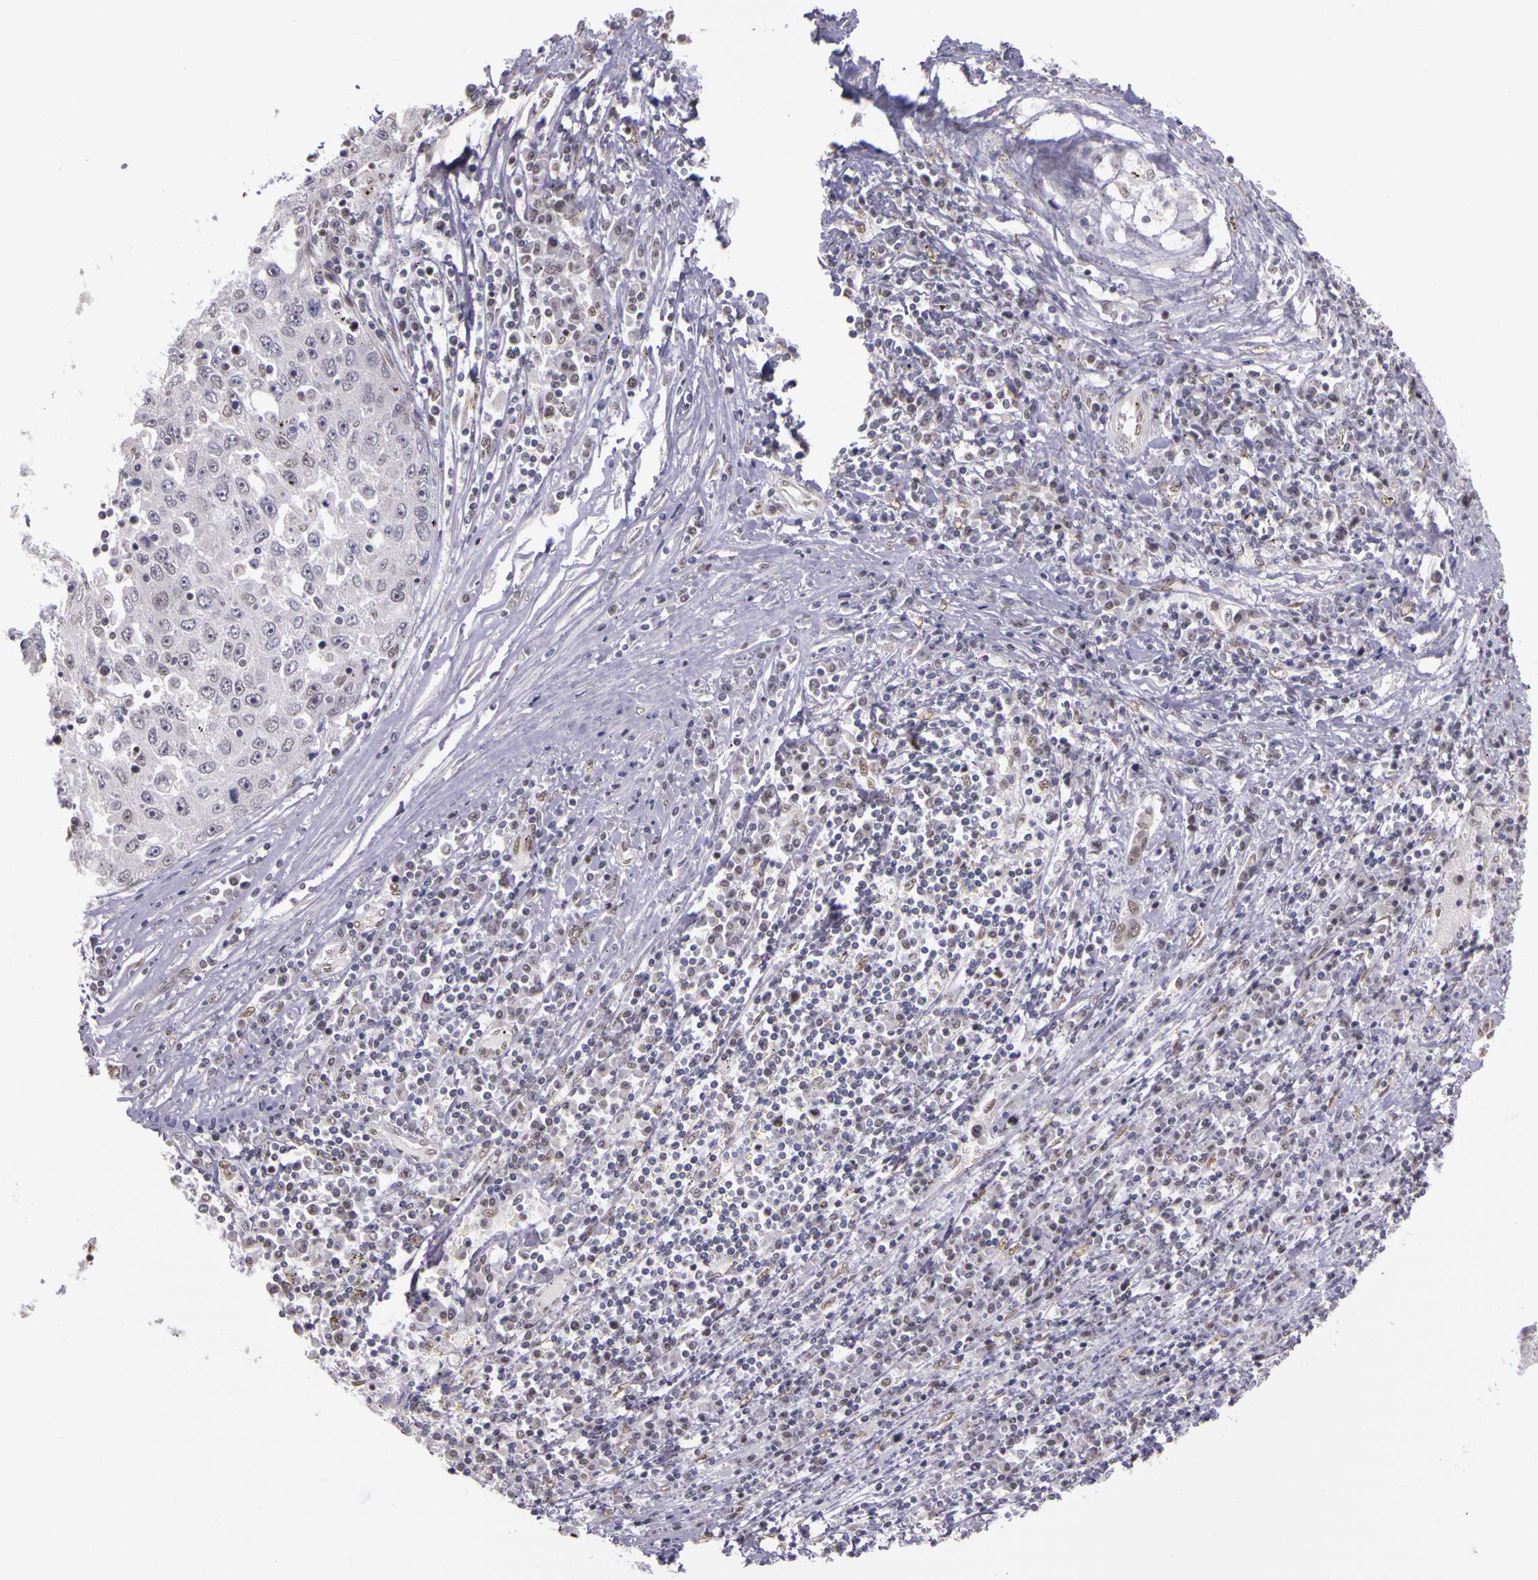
{"staining": {"intensity": "weak", "quantity": "<25%", "location": "nuclear"}, "tissue": "liver cancer", "cell_type": "Tumor cells", "image_type": "cancer", "snomed": [{"axis": "morphology", "description": "Carcinoma, Hepatocellular, NOS"}, {"axis": "topography", "description": "Liver"}], "caption": "There is no significant staining in tumor cells of liver cancer (hepatocellular carcinoma).", "gene": "WDR13", "patient": {"sex": "male", "age": 49}}